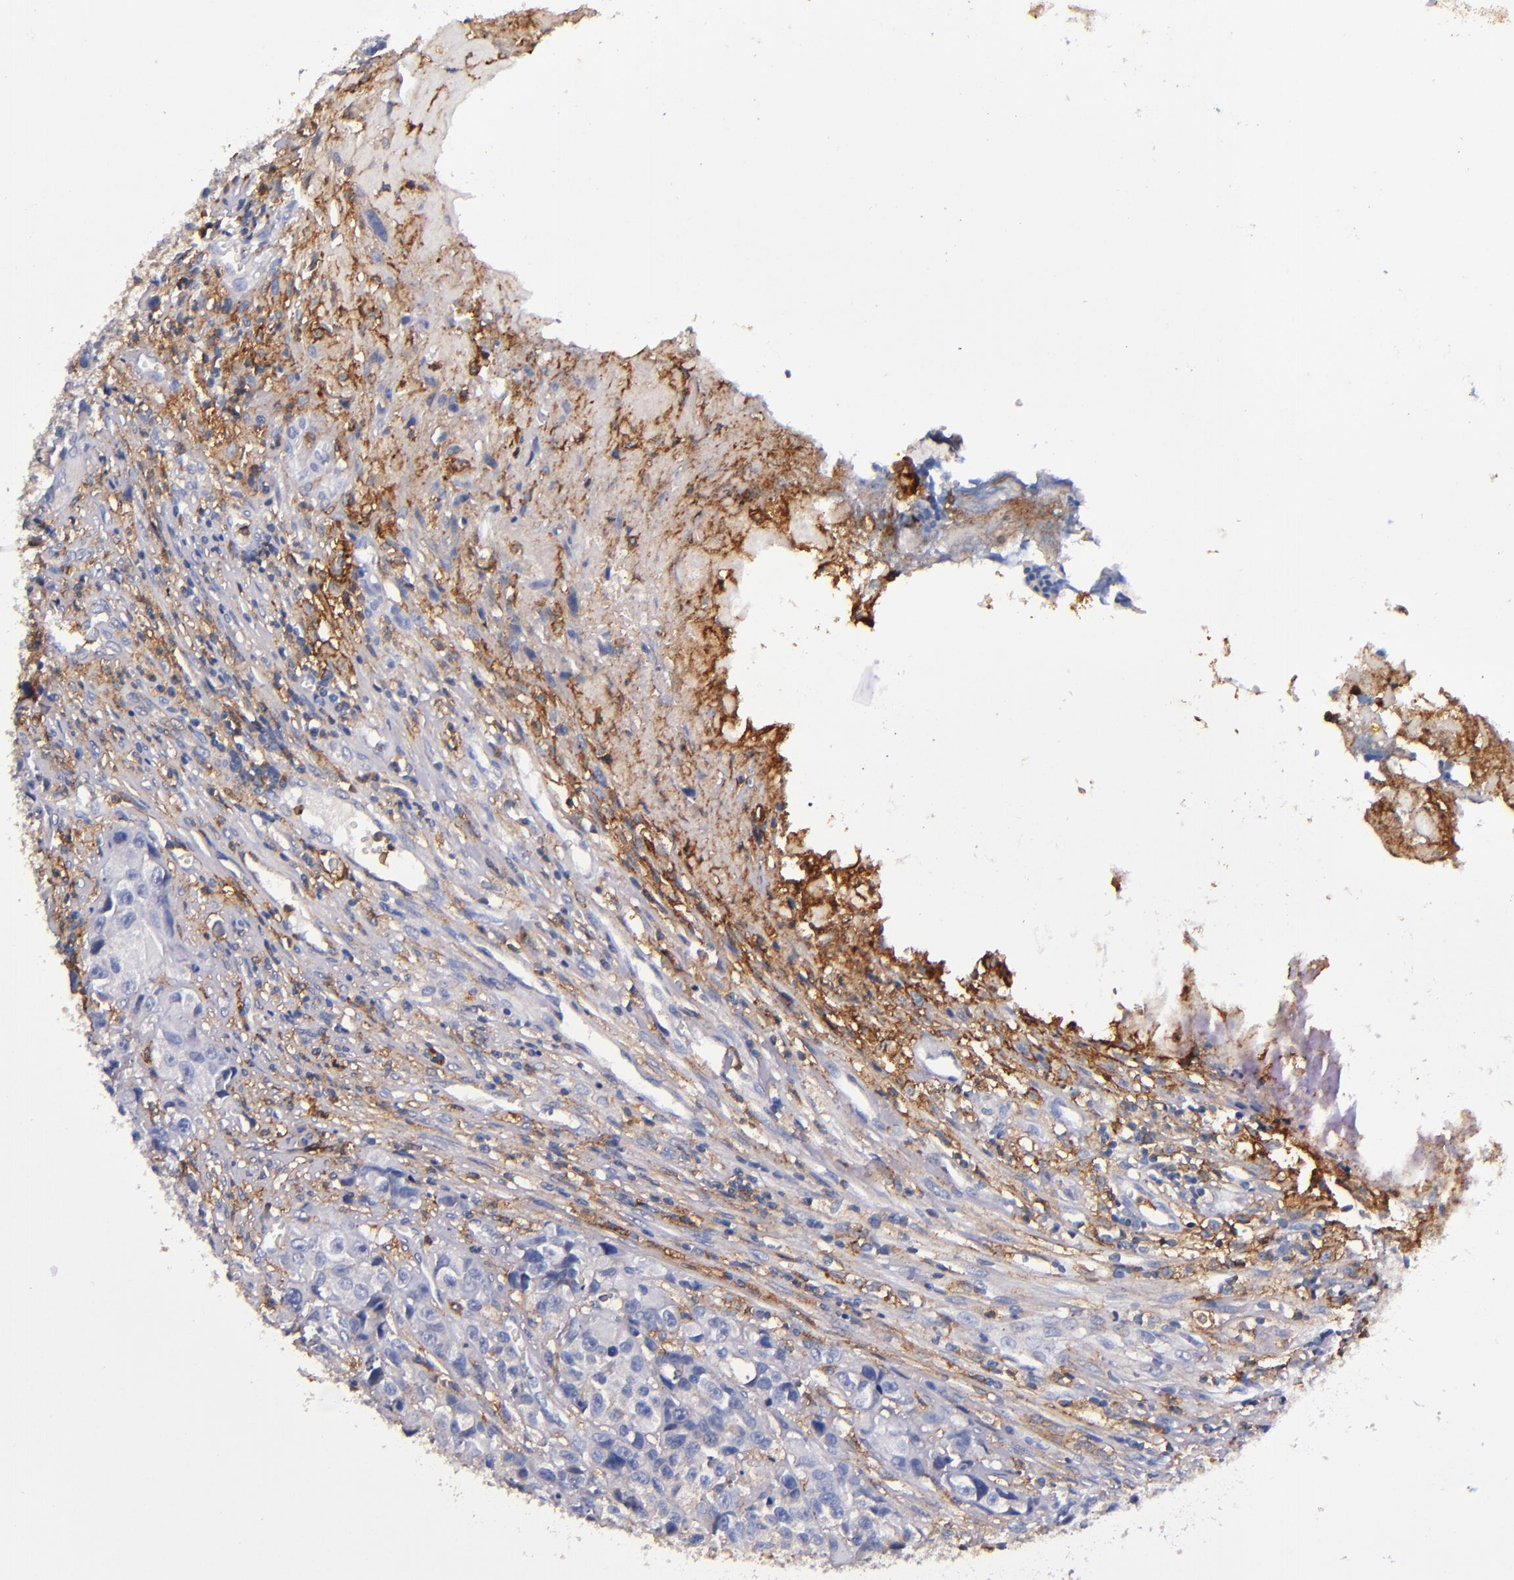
{"staining": {"intensity": "negative", "quantity": "none", "location": "none"}, "tissue": "urothelial cancer", "cell_type": "Tumor cells", "image_type": "cancer", "snomed": [{"axis": "morphology", "description": "Urothelial carcinoma, High grade"}, {"axis": "topography", "description": "Urinary bladder"}], "caption": "DAB (3,3'-diaminobenzidine) immunohistochemical staining of human urothelial cancer displays no significant positivity in tumor cells.", "gene": "SIRPA", "patient": {"sex": "female", "age": 81}}